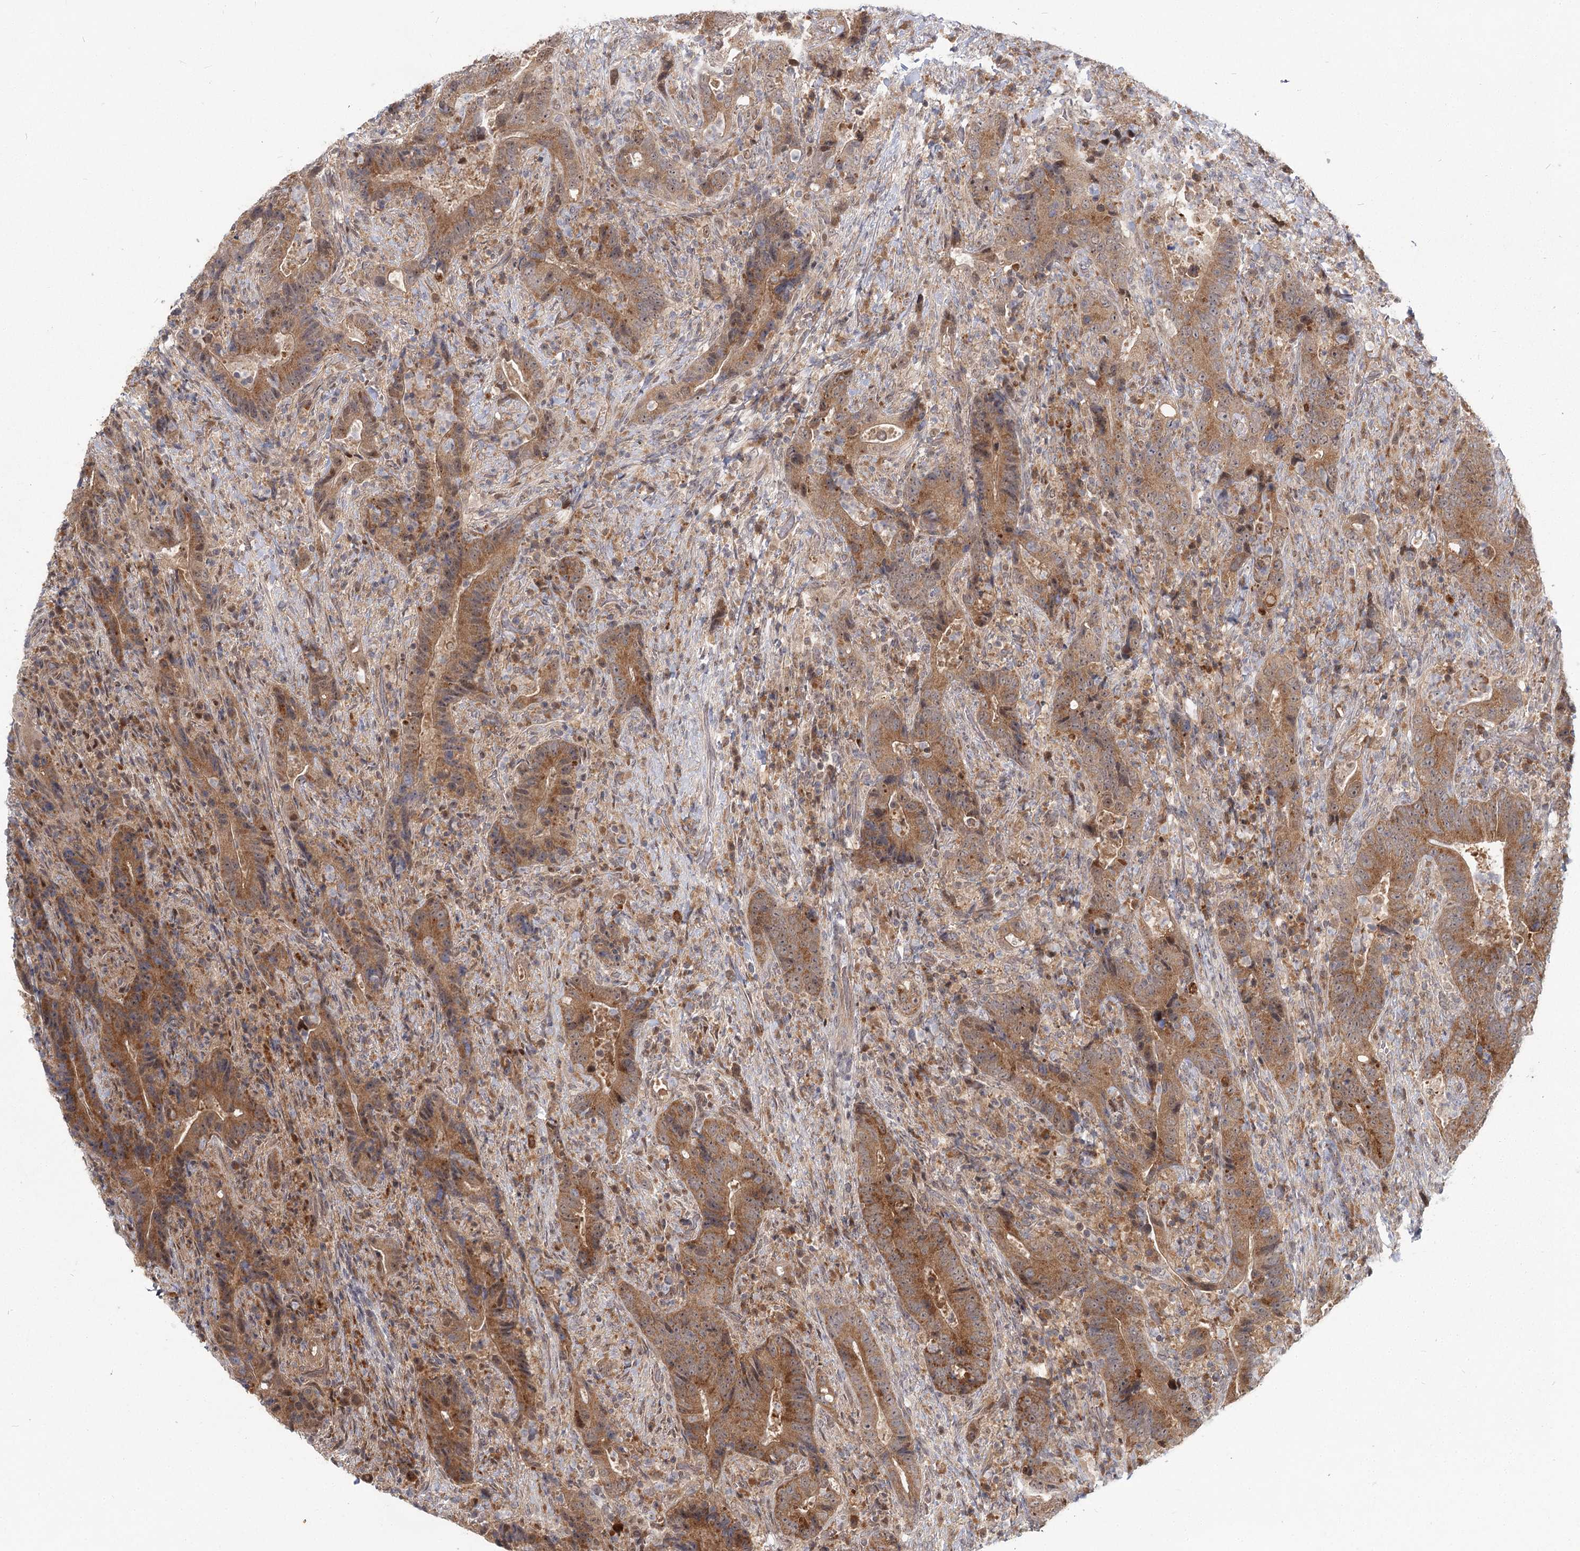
{"staining": {"intensity": "moderate", "quantity": ">75%", "location": "cytoplasmic/membranous"}, "tissue": "colorectal cancer", "cell_type": "Tumor cells", "image_type": "cancer", "snomed": [{"axis": "morphology", "description": "Adenocarcinoma, NOS"}, {"axis": "topography", "description": "Colon"}], "caption": "Moderate cytoplasmic/membranous staining is identified in approximately >75% of tumor cells in adenocarcinoma (colorectal).", "gene": "THNSL1", "patient": {"sex": "female", "age": 75}}